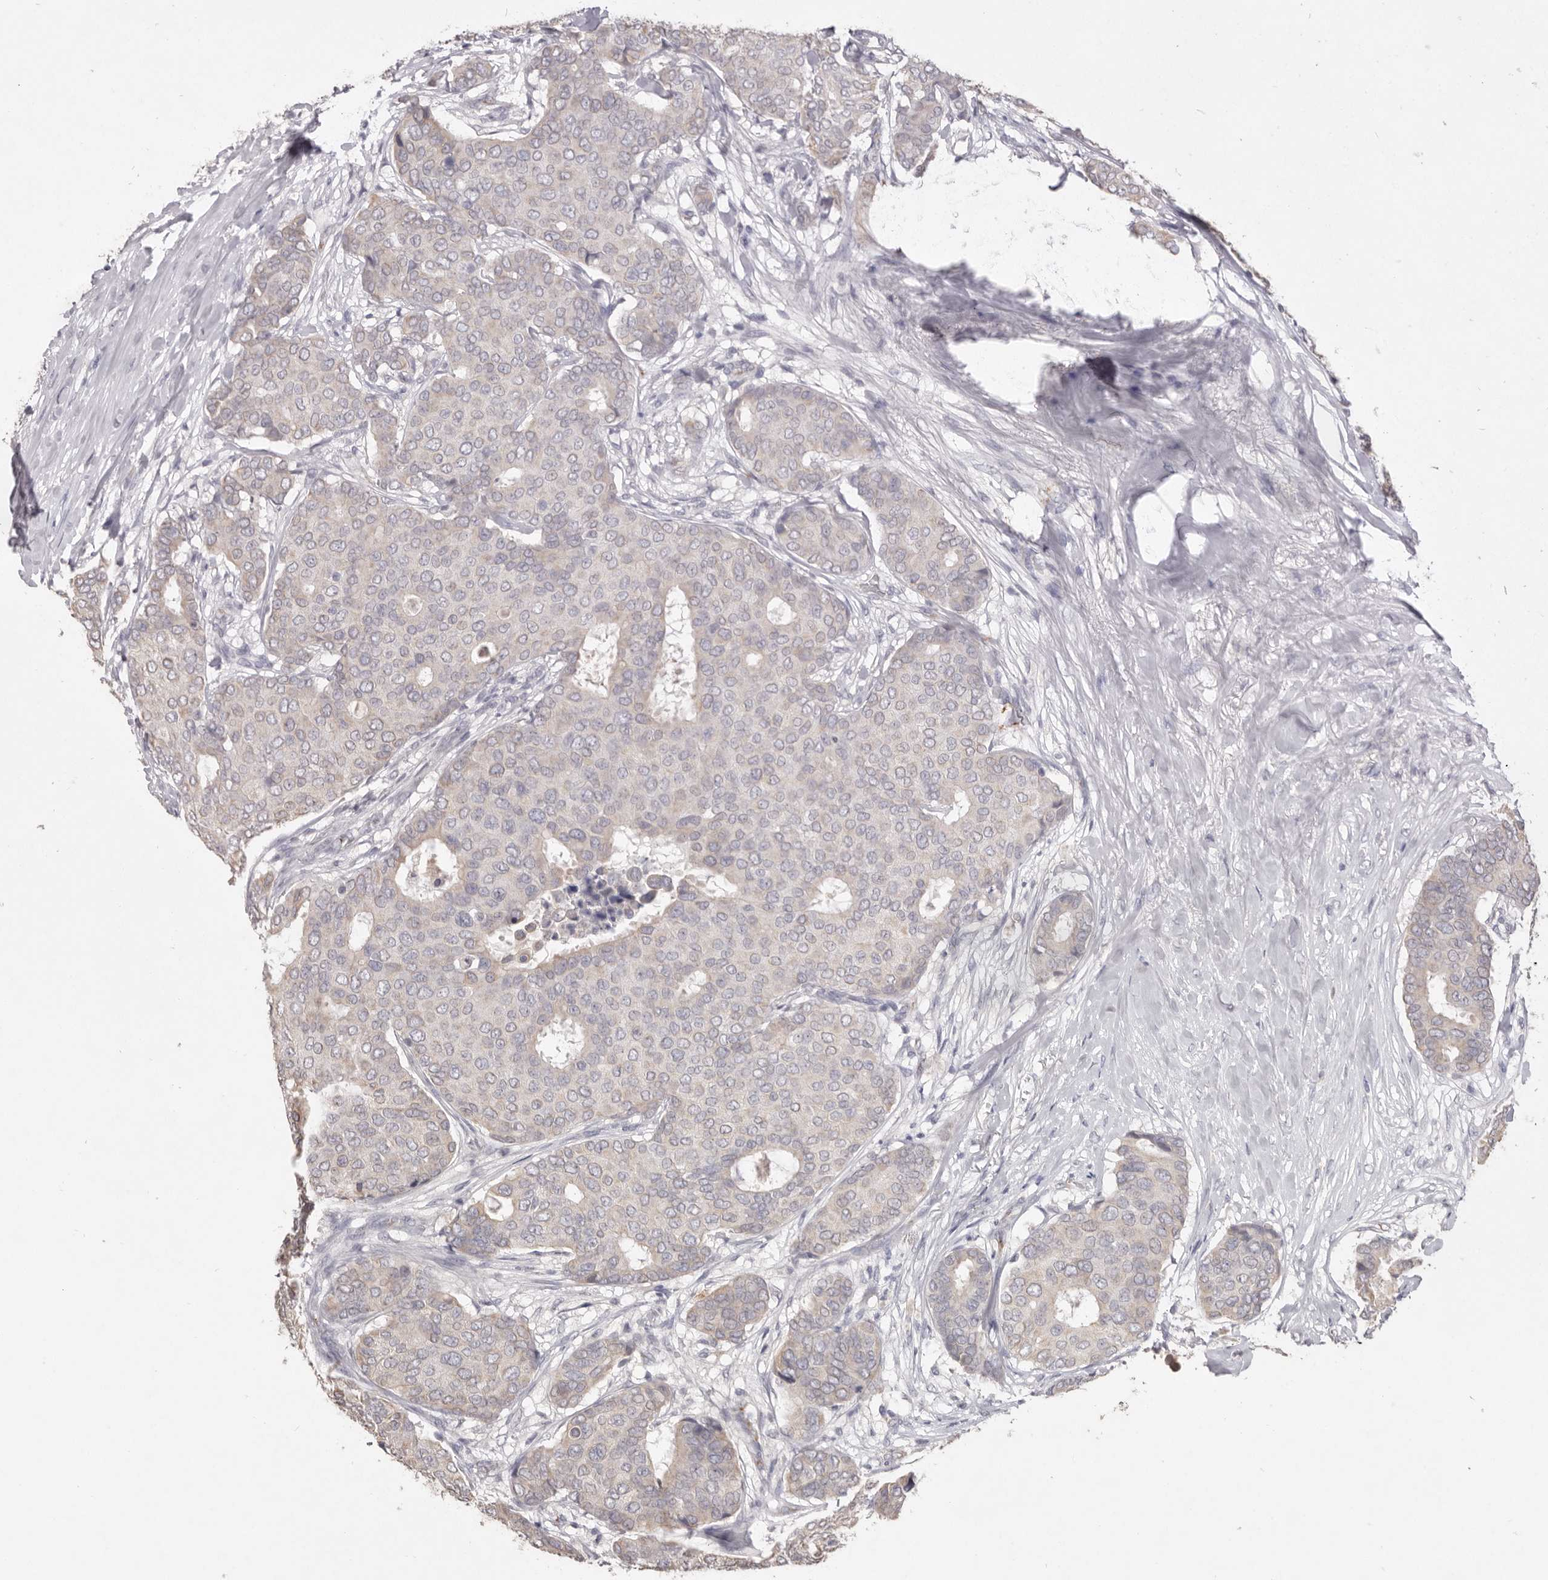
{"staining": {"intensity": "negative", "quantity": "none", "location": "none"}, "tissue": "breast cancer", "cell_type": "Tumor cells", "image_type": "cancer", "snomed": [{"axis": "morphology", "description": "Duct carcinoma"}, {"axis": "topography", "description": "Breast"}], "caption": "Immunohistochemical staining of human breast infiltrating ductal carcinoma reveals no significant positivity in tumor cells.", "gene": "ZYG11B", "patient": {"sex": "female", "age": 75}}